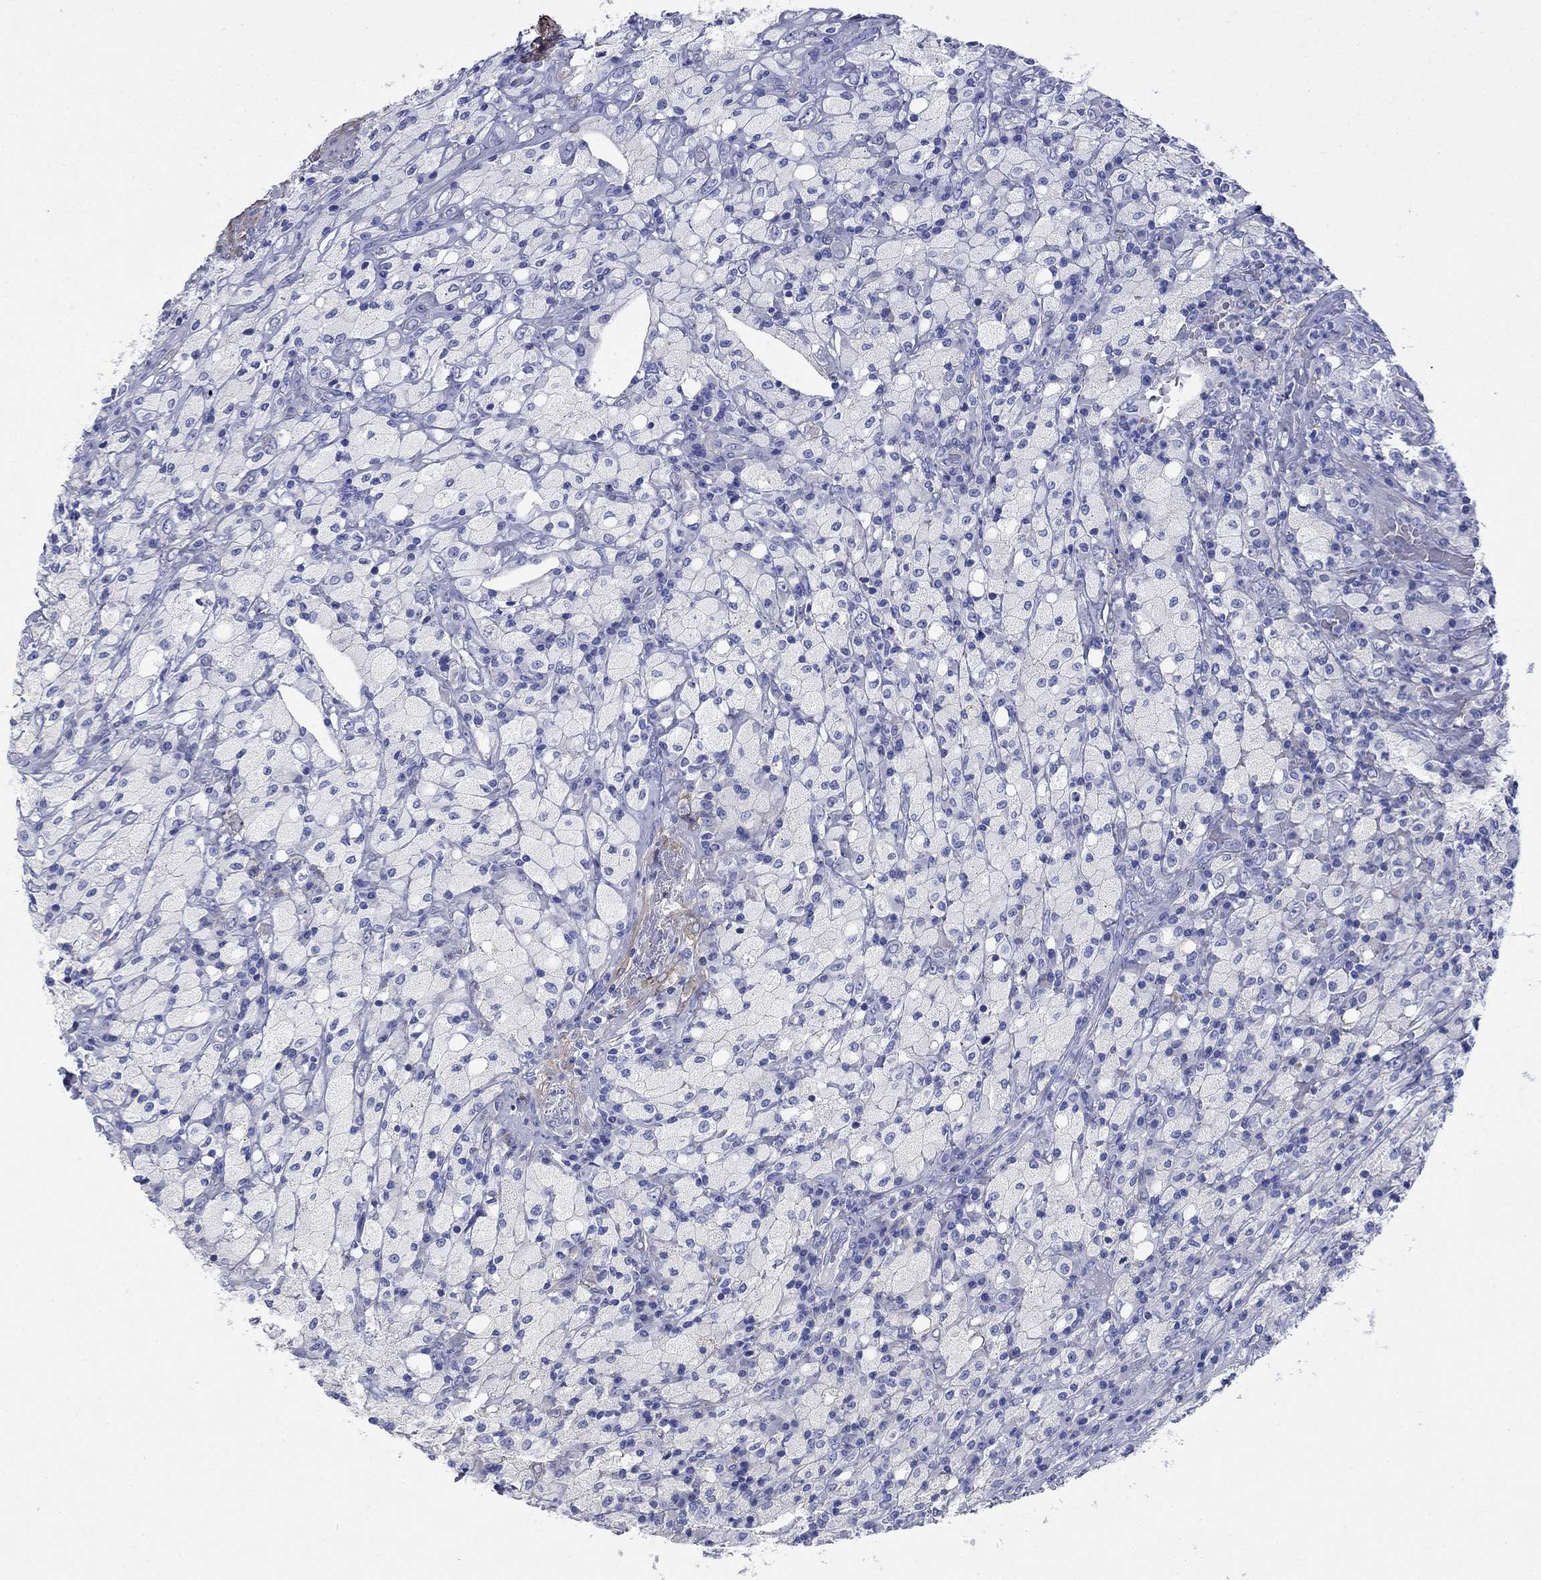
{"staining": {"intensity": "negative", "quantity": "none", "location": "none"}, "tissue": "testis cancer", "cell_type": "Tumor cells", "image_type": "cancer", "snomed": [{"axis": "morphology", "description": "Necrosis, NOS"}, {"axis": "morphology", "description": "Carcinoma, Embryonal, NOS"}, {"axis": "topography", "description": "Testis"}], "caption": "Immunohistochemical staining of embryonal carcinoma (testis) reveals no significant expression in tumor cells.", "gene": "GPC1", "patient": {"sex": "male", "age": 19}}